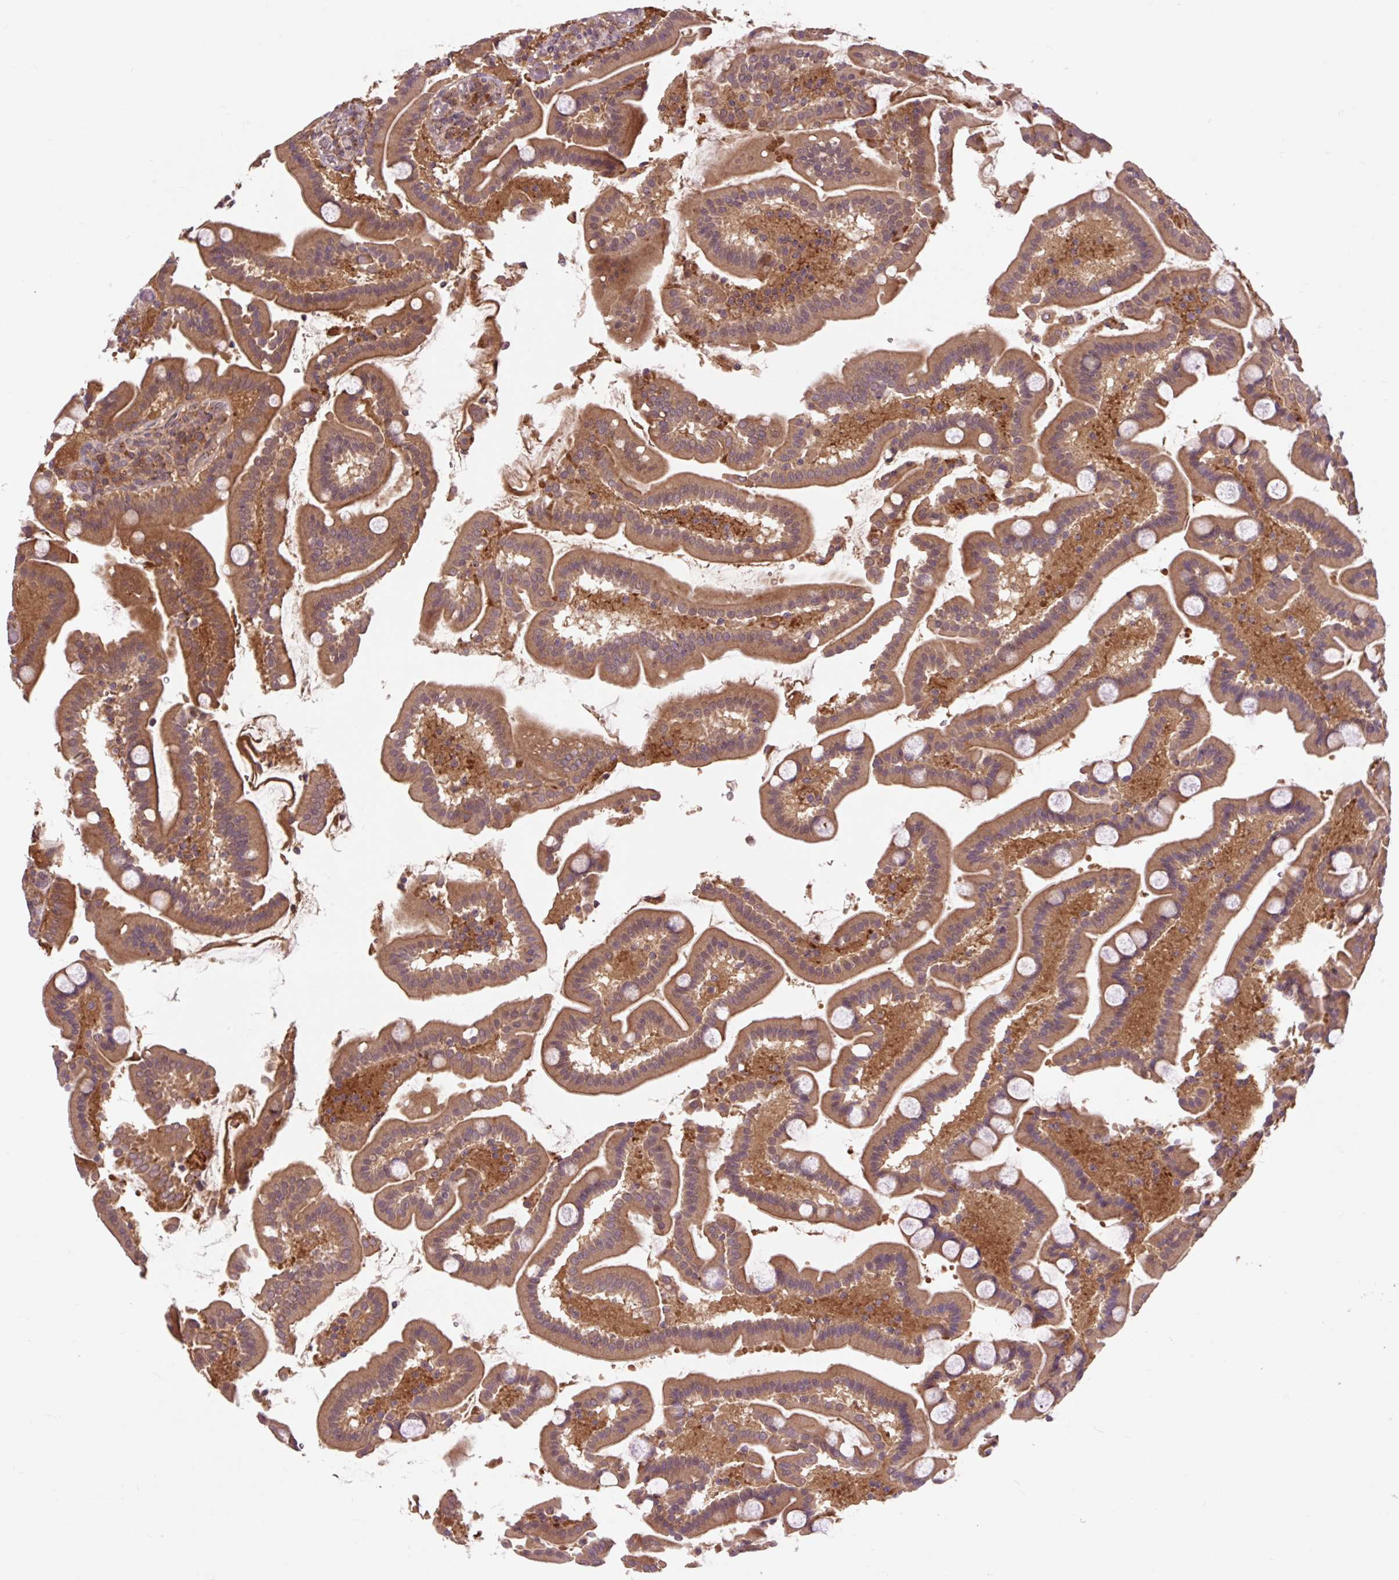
{"staining": {"intensity": "moderate", "quantity": ">75%", "location": "cytoplasmic/membranous"}, "tissue": "duodenum", "cell_type": "Glandular cells", "image_type": "normal", "snomed": [{"axis": "morphology", "description": "Normal tissue, NOS"}, {"axis": "topography", "description": "Duodenum"}], "caption": "The histopathology image reveals immunohistochemical staining of benign duodenum. There is moderate cytoplasmic/membranous expression is present in approximately >75% of glandular cells.", "gene": "MMS19", "patient": {"sex": "male", "age": 55}}